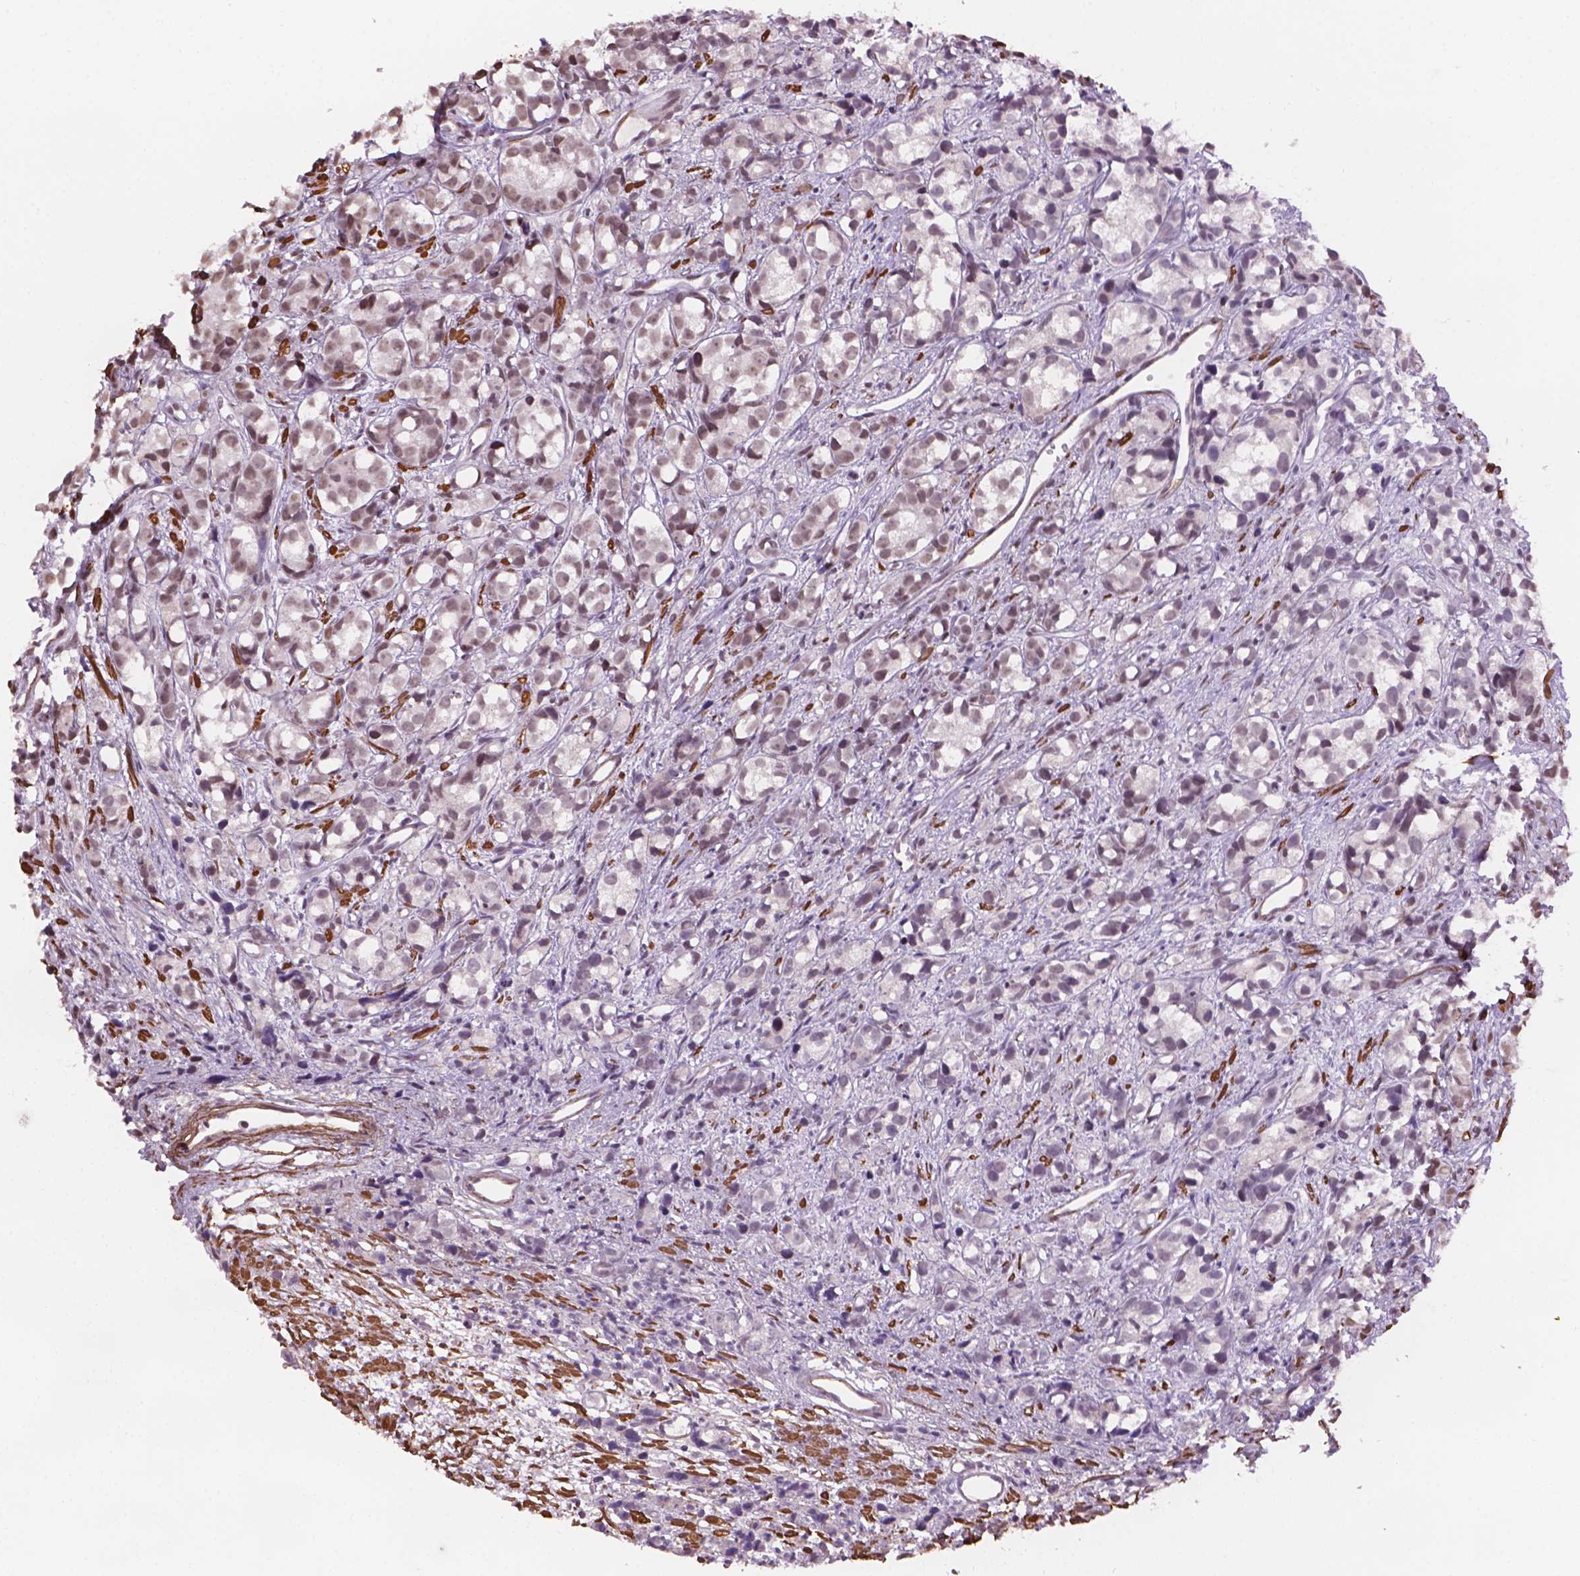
{"staining": {"intensity": "weak", "quantity": "<25%", "location": "nuclear"}, "tissue": "prostate cancer", "cell_type": "Tumor cells", "image_type": "cancer", "snomed": [{"axis": "morphology", "description": "Adenocarcinoma, High grade"}, {"axis": "topography", "description": "Prostate"}], "caption": "This is a micrograph of IHC staining of high-grade adenocarcinoma (prostate), which shows no staining in tumor cells. The staining was performed using DAB (3,3'-diaminobenzidine) to visualize the protein expression in brown, while the nuclei were stained in blue with hematoxylin (Magnification: 20x).", "gene": "HOXD4", "patient": {"sex": "male", "age": 77}}